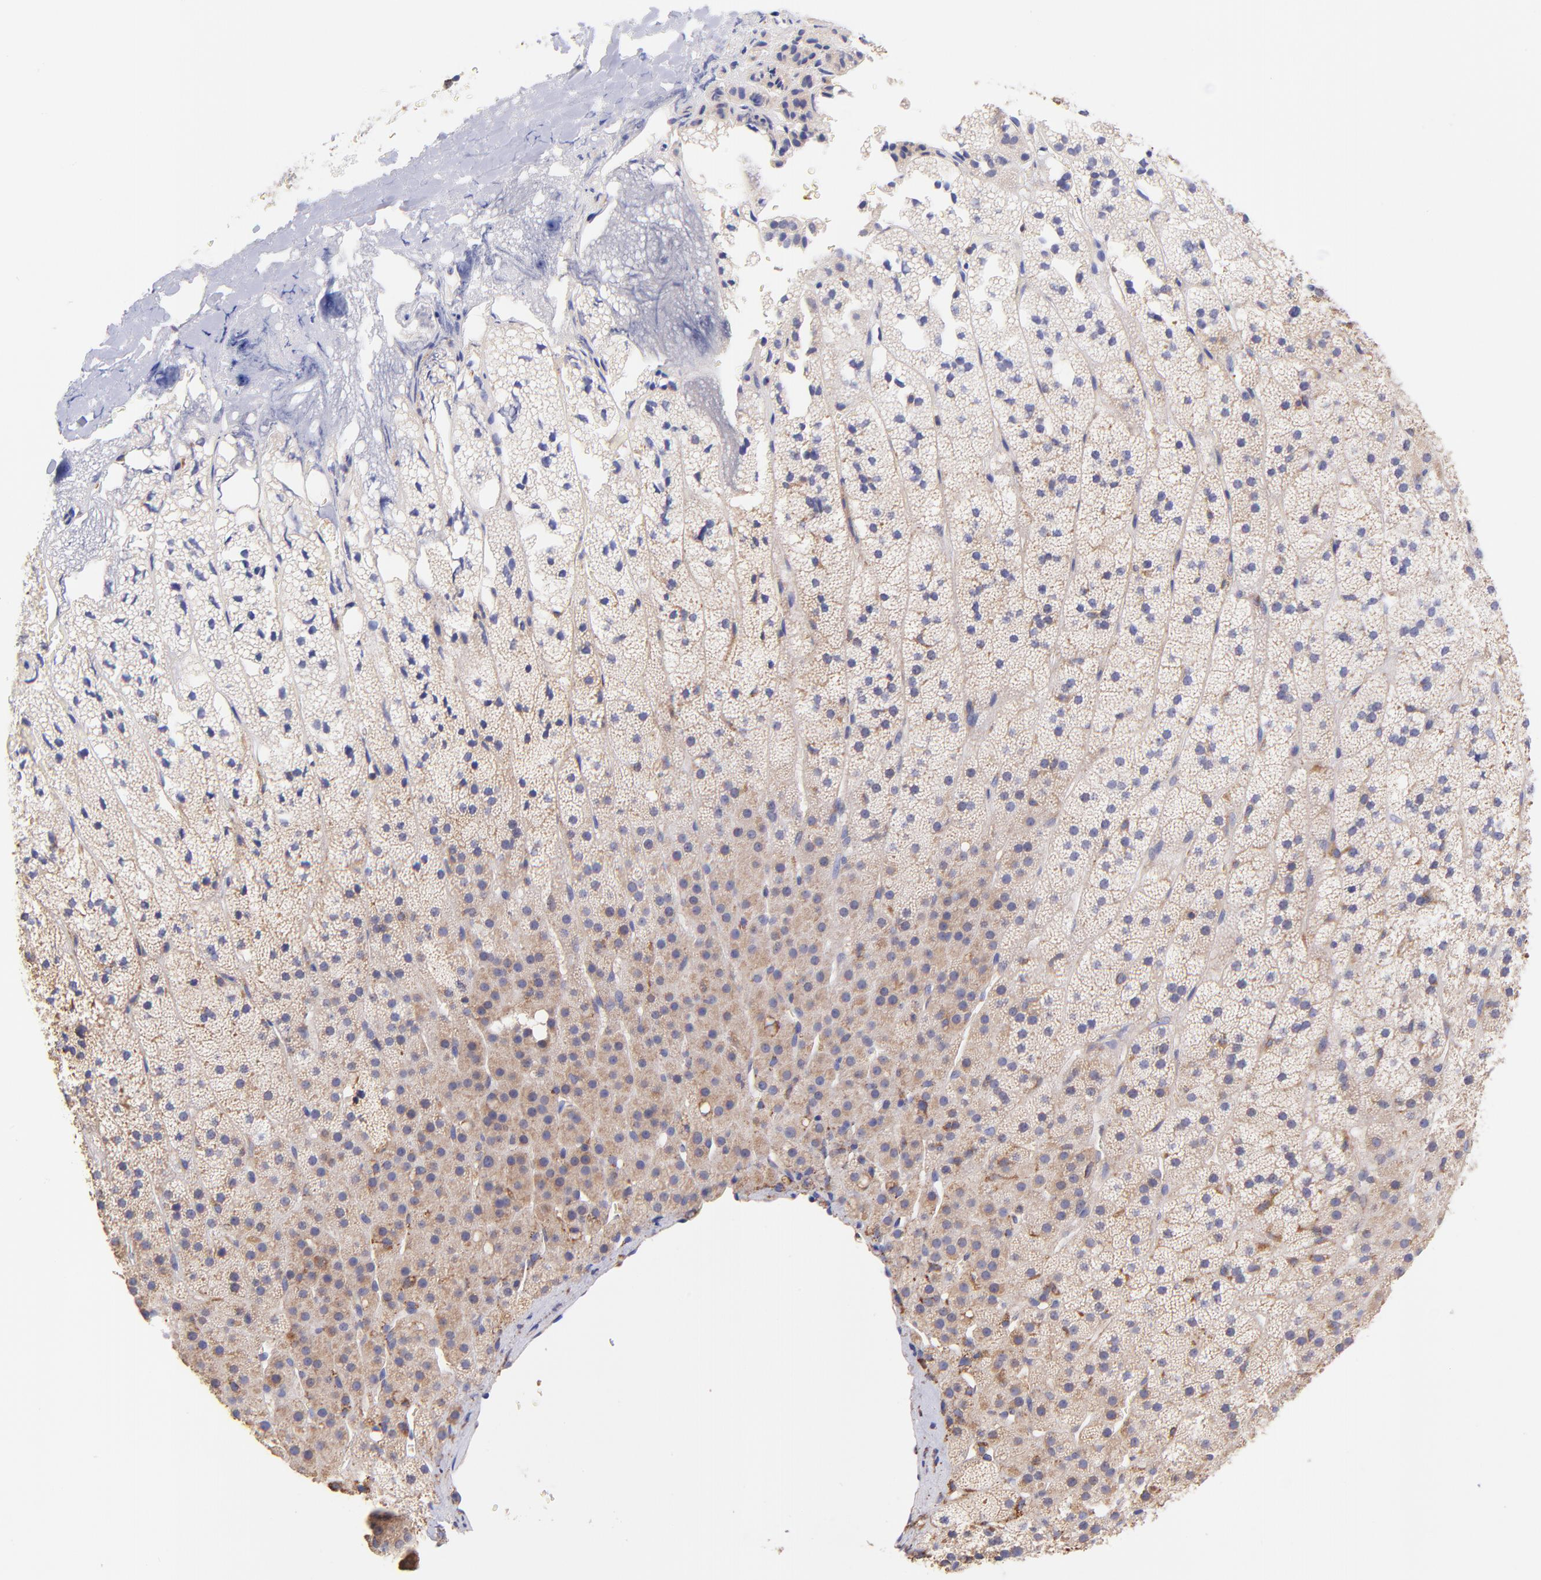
{"staining": {"intensity": "moderate", "quantity": "25%-75%", "location": "cytoplasmic/membranous"}, "tissue": "adrenal gland", "cell_type": "Glandular cells", "image_type": "normal", "snomed": [{"axis": "morphology", "description": "Normal tissue, NOS"}, {"axis": "topography", "description": "Adrenal gland"}], "caption": "Protein staining reveals moderate cytoplasmic/membranous staining in about 25%-75% of glandular cells in benign adrenal gland.", "gene": "PREX1", "patient": {"sex": "male", "age": 35}}